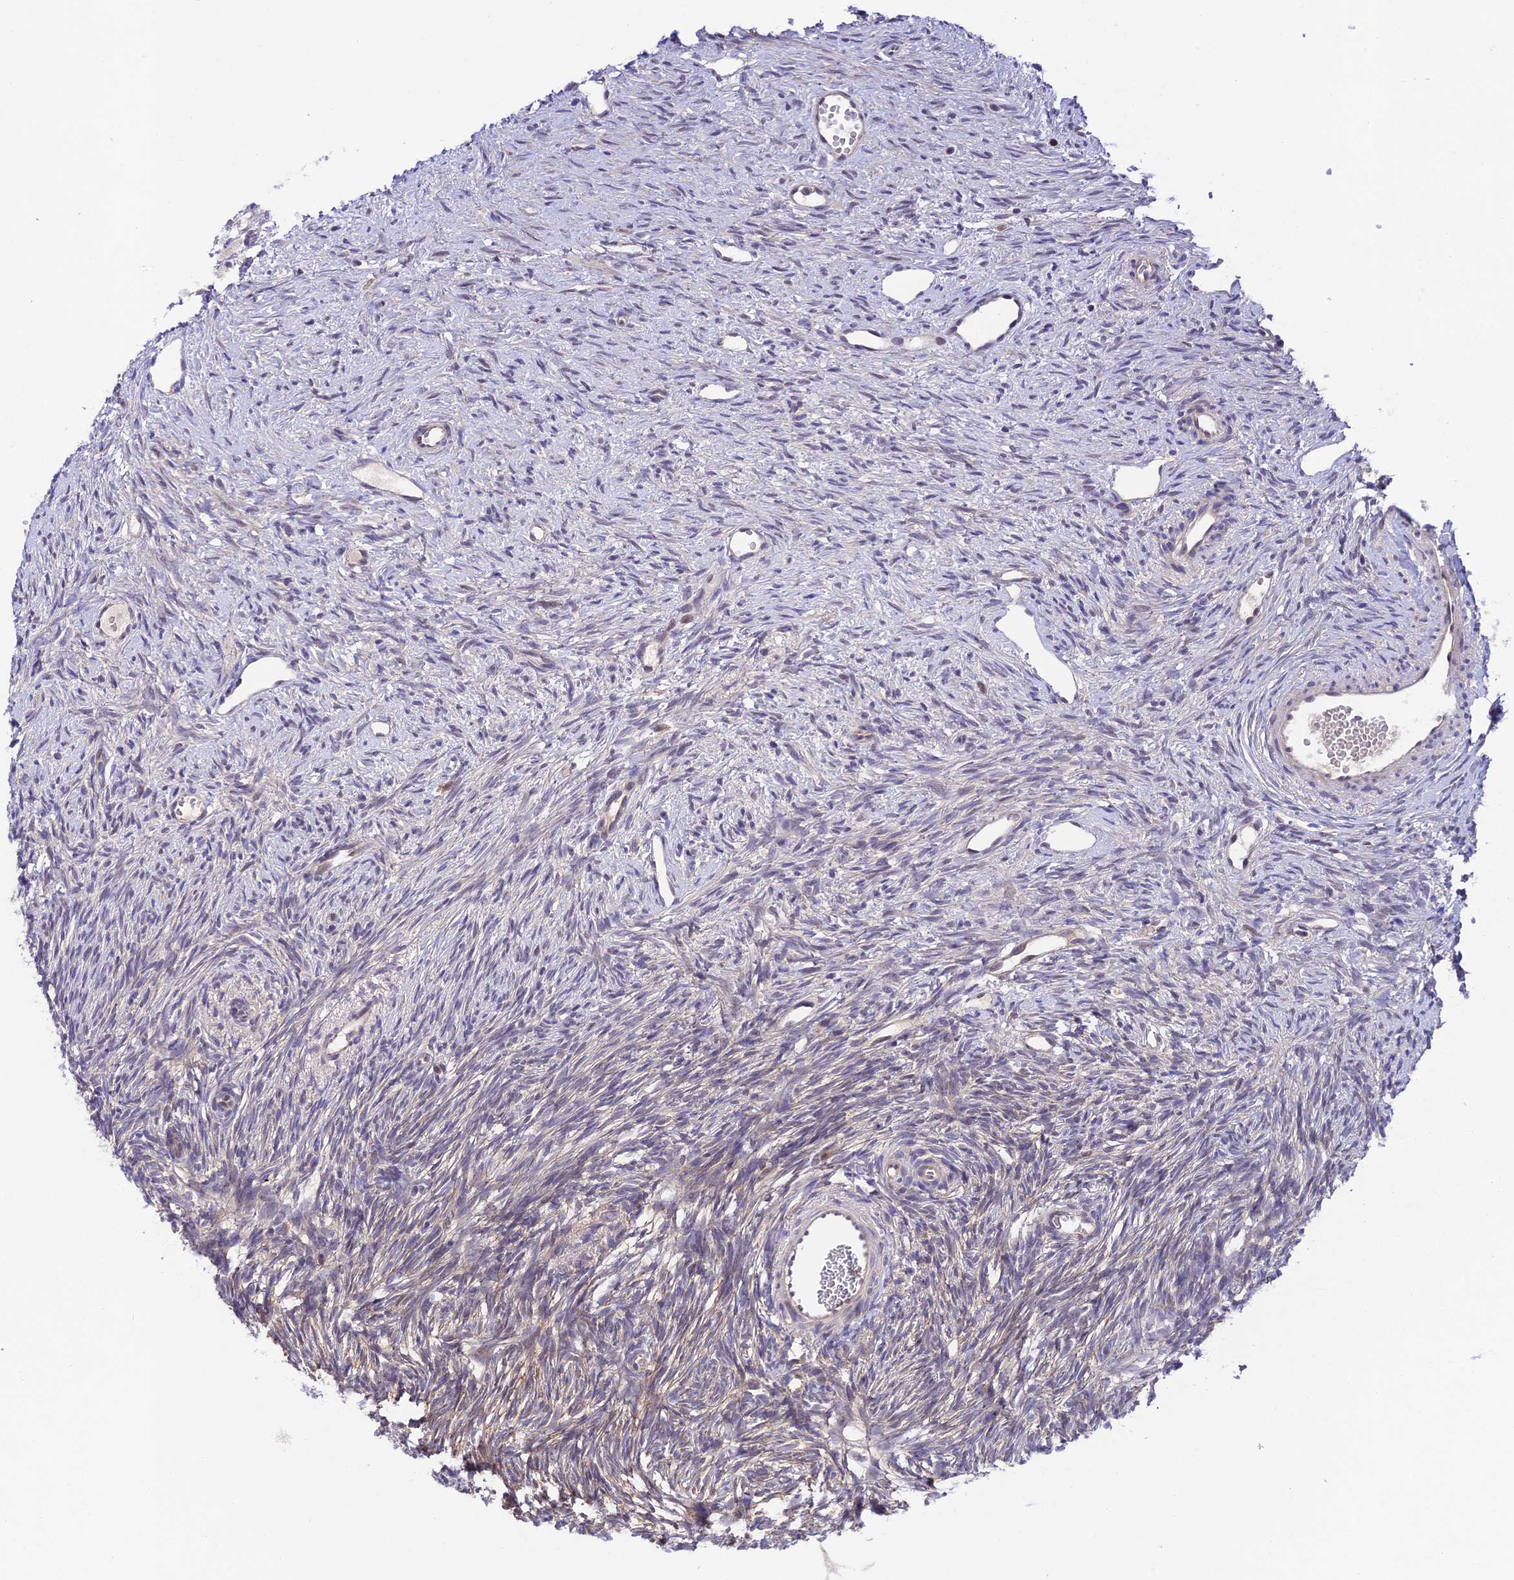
{"staining": {"intensity": "weak", "quantity": ">75%", "location": "cytoplasmic/membranous"}, "tissue": "ovary", "cell_type": "Follicle cells", "image_type": "normal", "snomed": [{"axis": "morphology", "description": "Normal tissue, NOS"}, {"axis": "topography", "description": "Ovary"}], "caption": "Weak cytoplasmic/membranous protein positivity is seen in approximately >75% of follicle cells in ovary. (brown staining indicates protein expression, while blue staining denotes nuclei).", "gene": "TRIM40", "patient": {"sex": "female", "age": 51}}